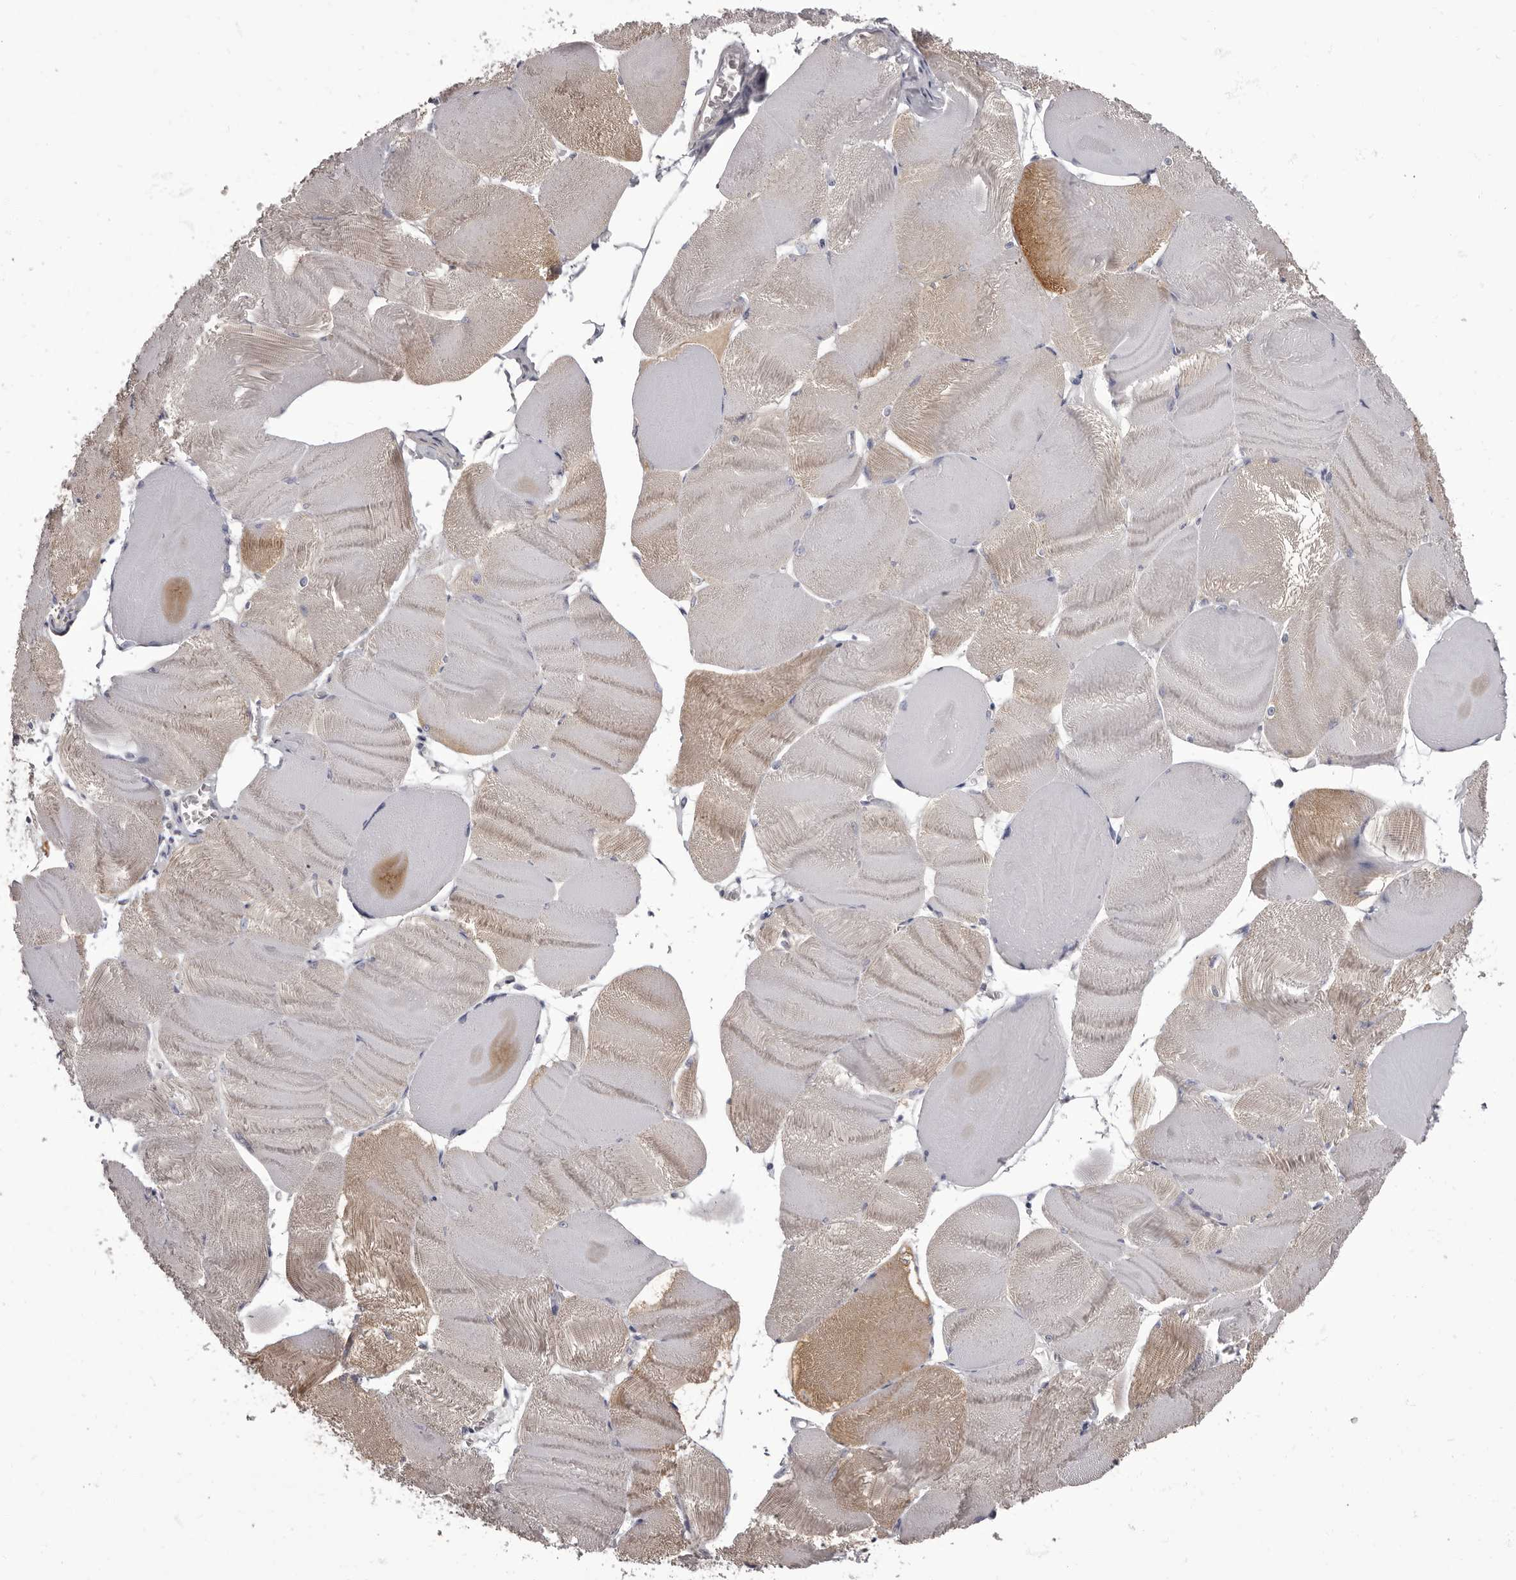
{"staining": {"intensity": "weak", "quantity": "<25%", "location": "cytoplasmic/membranous"}, "tissue": "skeletal muscle", "cell_type": "Myocytes", "image_type": "normal", "snomed": [{"axis": "morphology", "description": "Normal tissue, NOS"}, {"axis": "morphology", "description": "Basal cell carcinoma"}, {"axis": "topography", "description": "Skeletal muscle"}], "caption": "This is a micrograph of IHC staining of normal skeletal muscle, which shows no positivity in myocytes.", "gene": "APEH", "patient": {"sex": "female", "age": 64}}